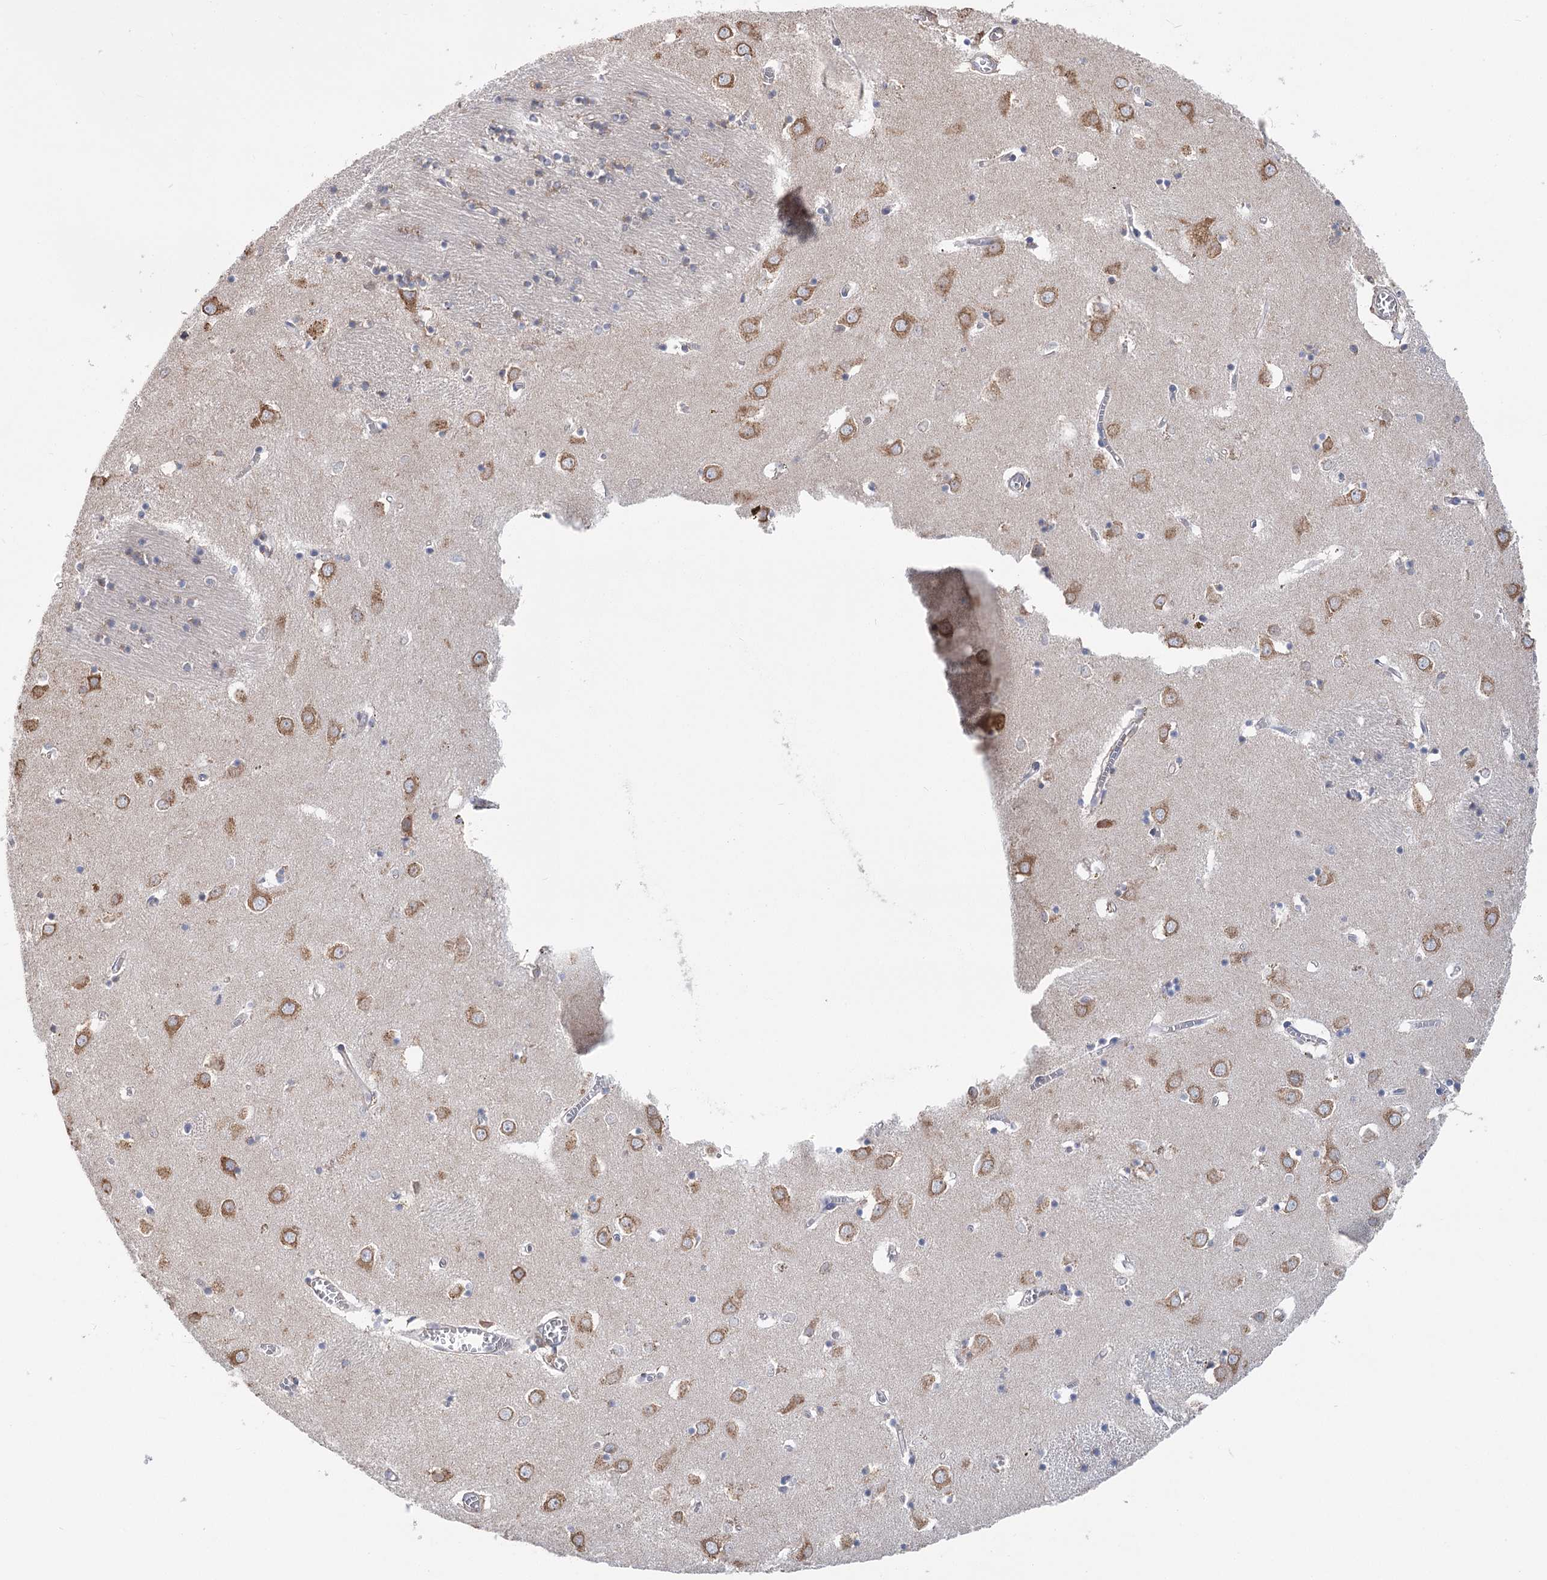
{"staining": {"intensity": "moderate", "quantity": "<25%", "location": "cytoplasmic/membranous"}, "tissue": "caudate", "cell_type": "Glial cells", "image_type": "normal", "snomed": [{"axis": "morphology", "description": "Normal tissue, NOS"}, {"axis": "topography", "description": "Lateral ventricle wall"}], "caption": "DAB immunohistochemical staining of unremarkable caudate reveals moderate cytoplasmic/membranous protein expression in approximately <25% of glial cells.", "gene": "METTL24", "patient": {"sex": "male", "age": 70}}